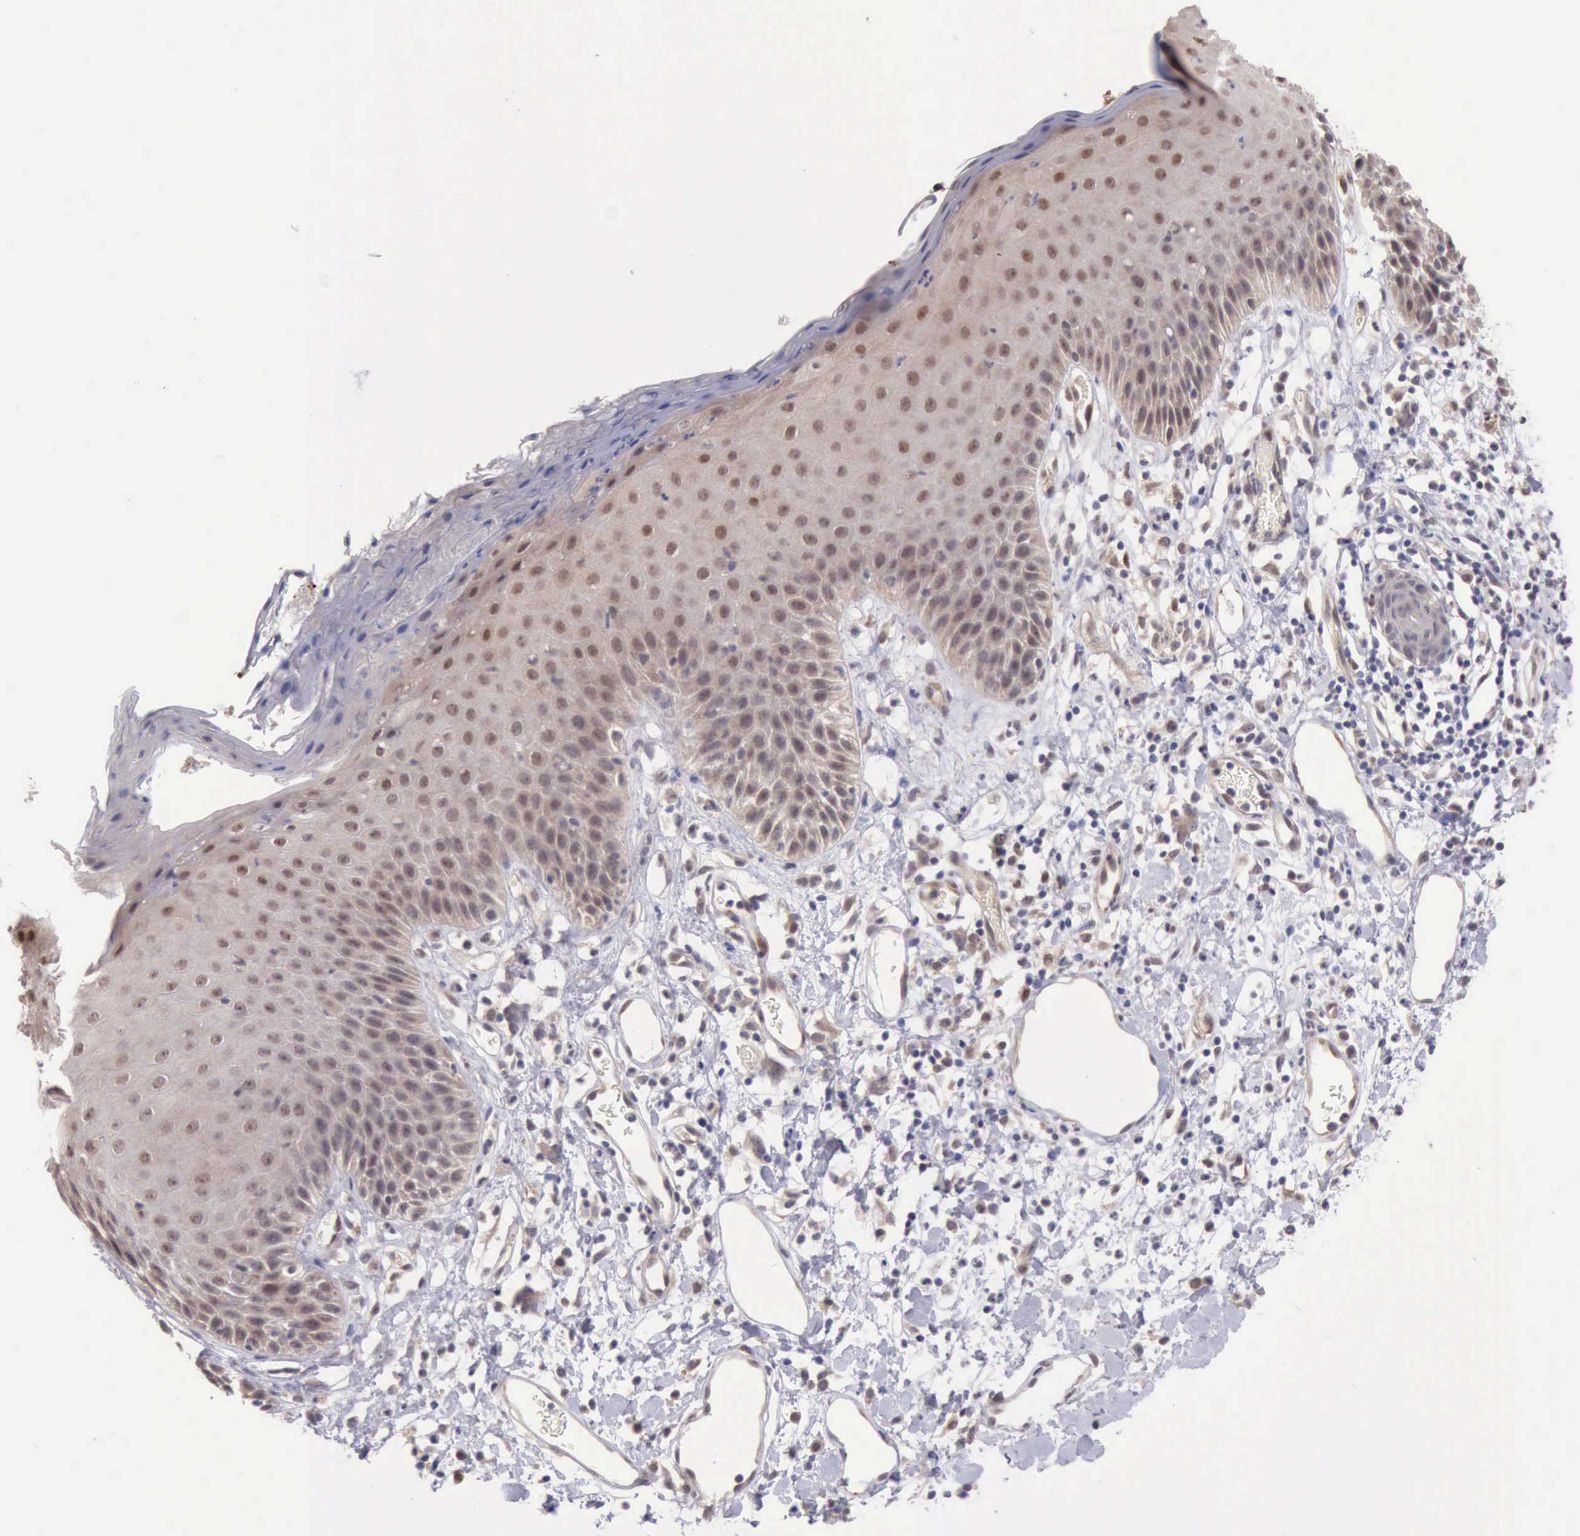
{"staining": {"intensity": "weak", "quantity": ">75%", "location": "cytoplasmic/membranous,nuclear"}, "tissue": "skin", "cell_type": "Epidermal cells", "image_type": "normal", "snomed": [{"axis": "morphology", "description": "Normal tissue, NOS"}, {"axis": "topography", "description": "Vulva"}, {"axis": "topography", "description": "Peripheral nerve tissue"}], "caption": "Immunohistochemical staining of unremarkable skin reveals weak cytoplasmic/membranous,nuclear protein staining in about >75% of epidermal cells. (DAB = brown stain, brightfield microscopy at high magnification).", "gene": "DNAJB7", "patient": {"sex": "female", "age": 68}}